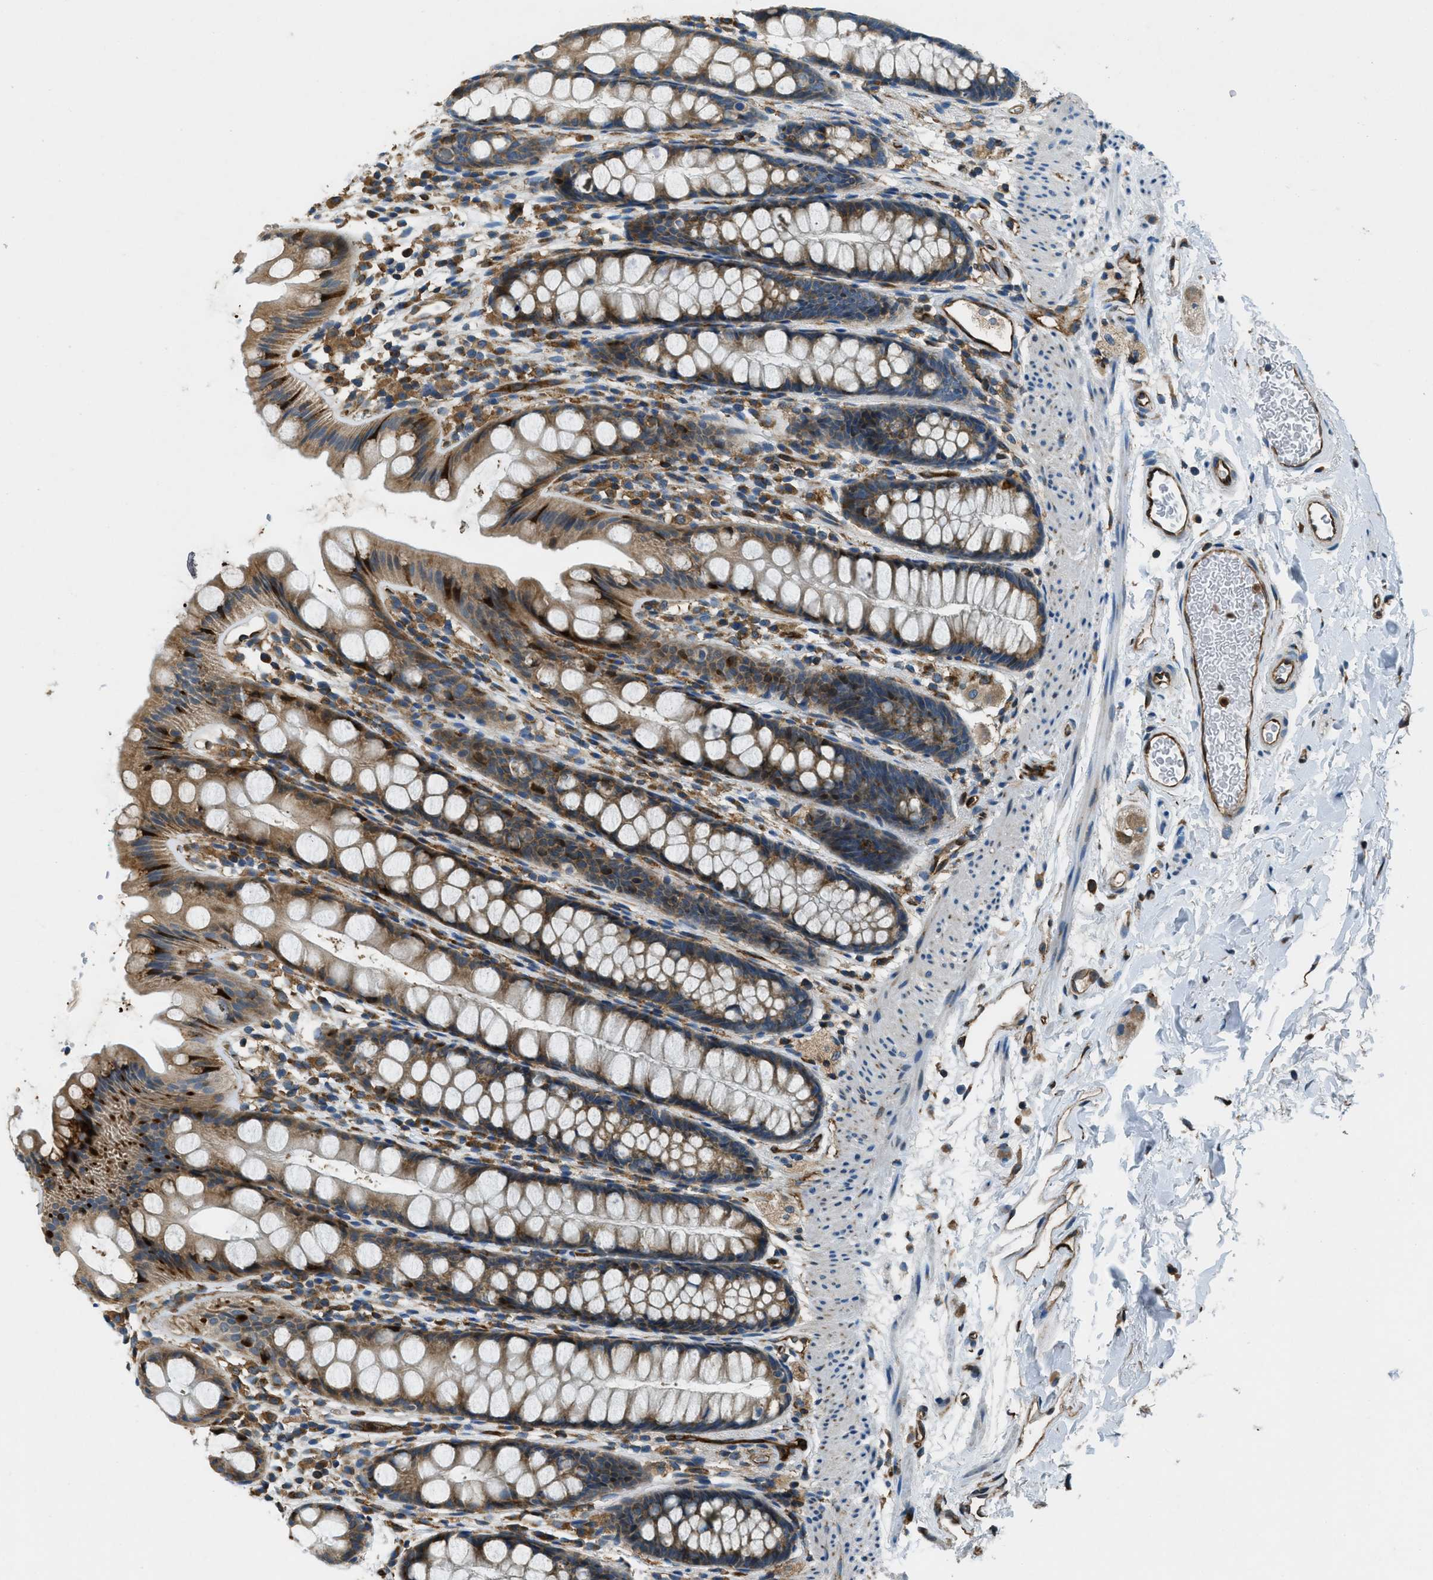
{"staining": {"intensity": "strong", "quantity": ">75%", "location": "cytoplasmic/membranous,nuclear"}, "tissue": "rectum", "cell_type": "Glandular cells", "image_type": "normal", "snomed": [{"axis": "morphology", "description": "Normal tissue, NOS"}, {"axis": "topography", "description": "Rectum"}], "caption": "Immunohistochemical staining of unremarkable rectum shows strong cytoplasmic/membranous,nuclear protein positivity in about >75% of glandular cells. The staining was performed using DAB, with brown indicating positive protein expression. Nuclei are stained blue with hematoxylin.", "gene": "GIMAP8", "patient": {"sex": "female", "age": 65}}